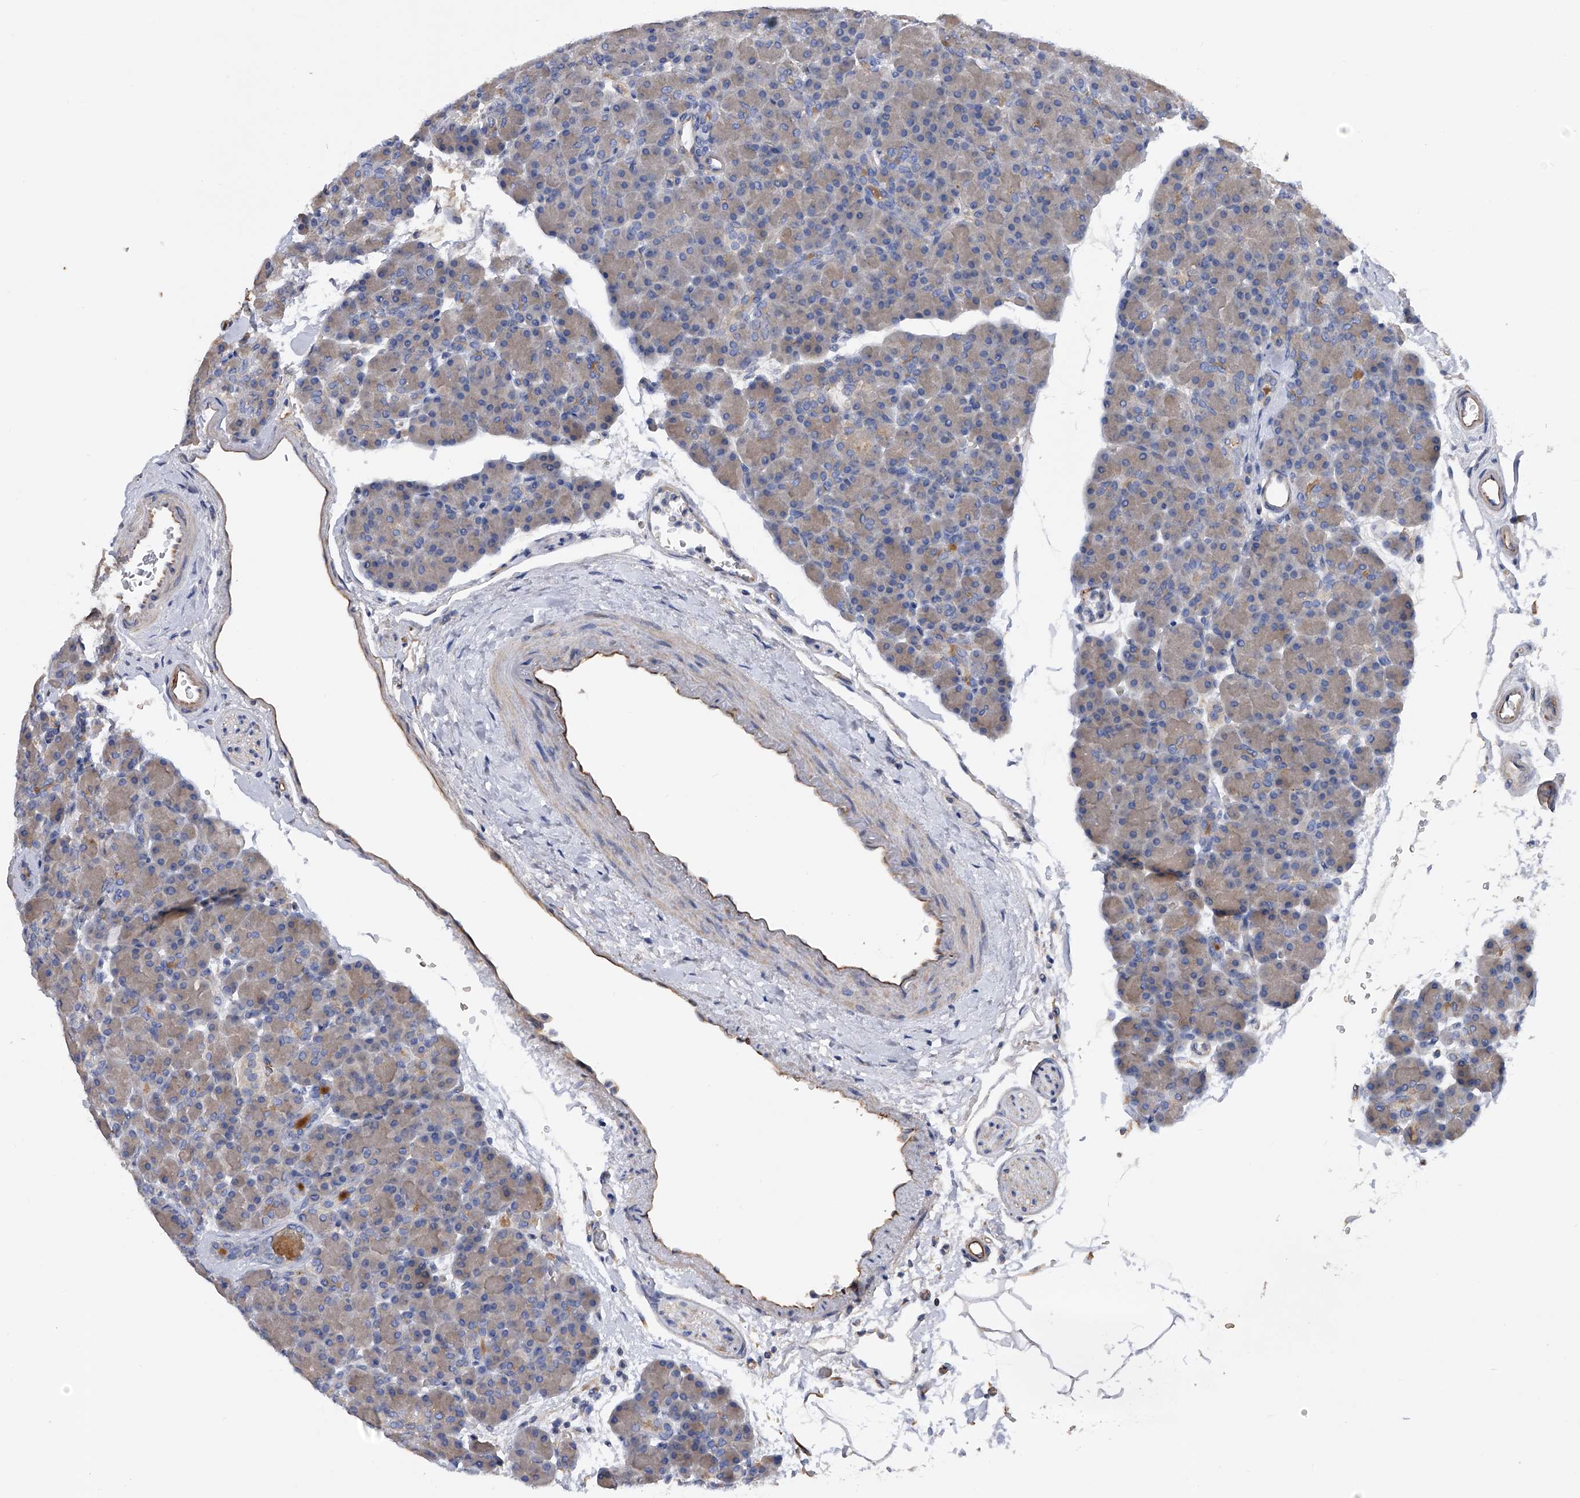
{"staining": {"intensity": "weak", "quantity": "25%-75%", "location": "cytoplasmic/membranous"}, "tissue": "pancreas", "cell_type": "Exocrine glandular cells", "image_type": "normal", "snomed": [{"axis": "morphology", "description": "Normal tissue, NOS"}, {"axis": "topography", "description": "Pancreas"}], "caption": "Unremarkable pancreas exhibits weak cytoplasmic/membranous expression in approximately 25%-75% of exocrine glandular cells (DAB IHC, brown staining for protein, blue staining for nuclei)..", "gene": "RWDD2A", "patient": {"sex": "female", "age": 43}}